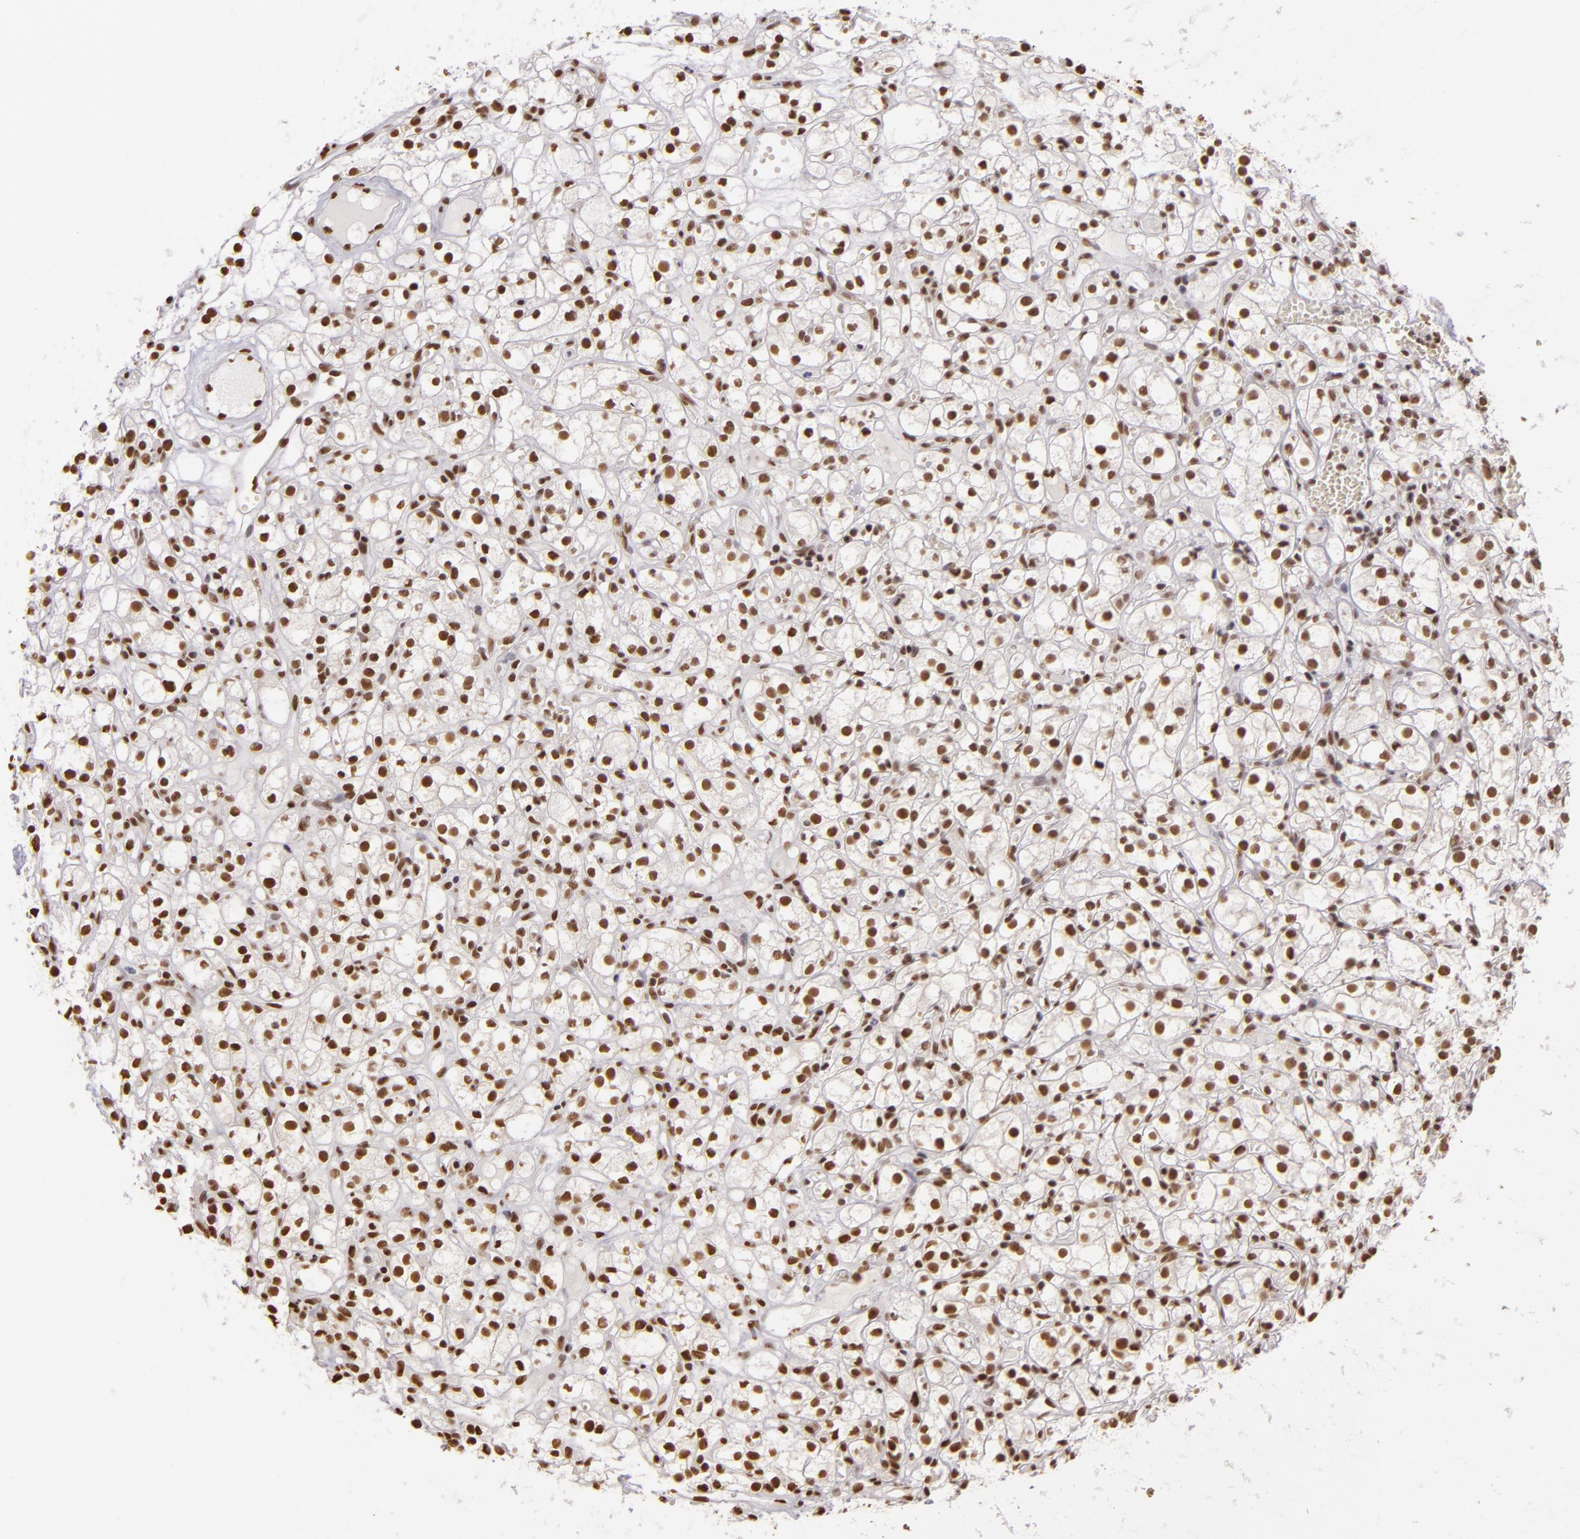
{"staining": {"intensity": "moderate", "quantity": "25%-75%", "location": "nuclear"}, "tissue": "renal cancer", "cell_type": "Tumor cells", "image_type": "cancer", "snomed": [{"axis": "morphology", "description": "Adenocarcinoma, NOS"}, {"axis": "topography", "description": "Kidney"}], "caption": "Adenocarcinoma (renal) tissue exhibits moderate nuclear positivity in about 25%-75% of tumor cells", "gene": "PAPOLA", "patient": {"sex": "male", "age": 61}}